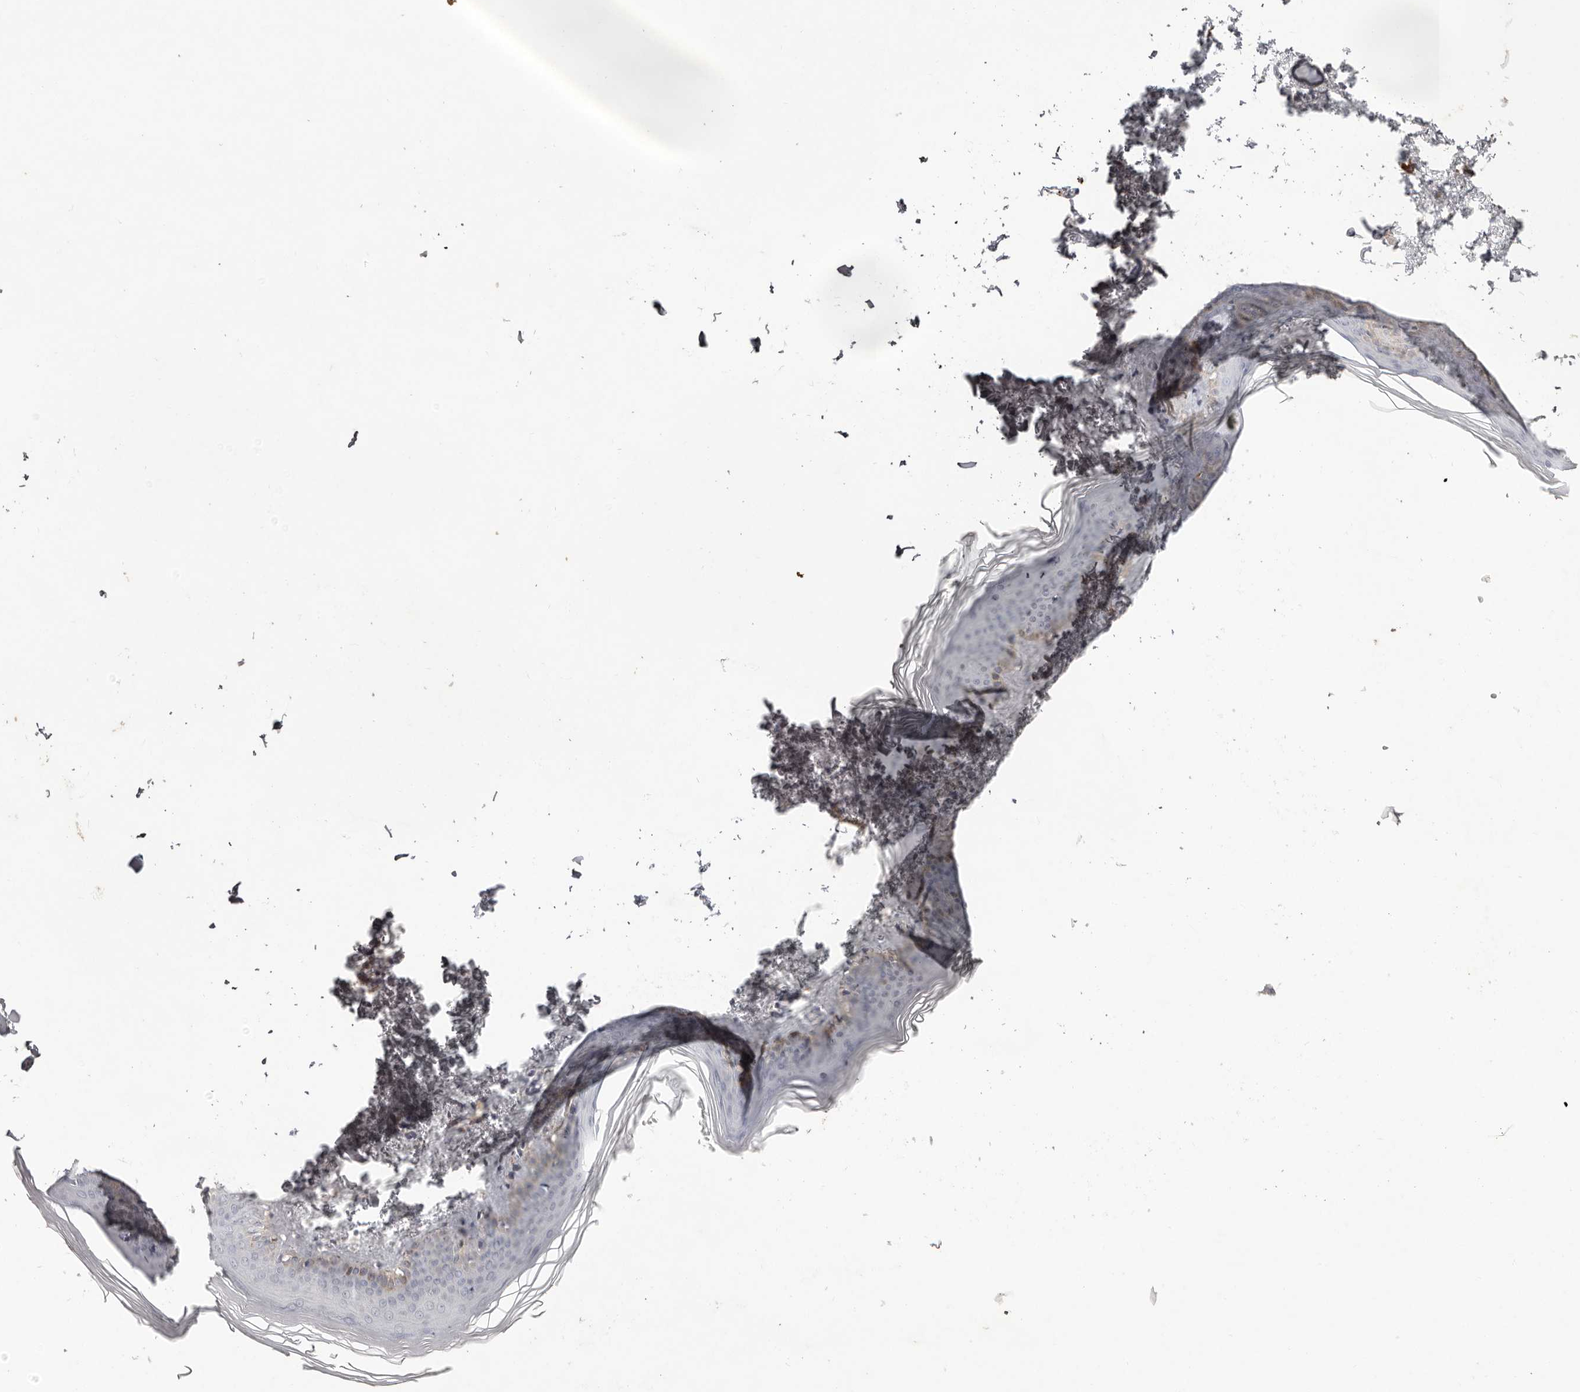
{"staining": {"intensity": "negative", "quantity": "none", "location": "none"}, "tissue": "skin", "cell_type": "Fibroblasts", "image_type": "normal", "snomed": [{"axis": "morphology", "description": "Normal tissue, NOS"}, {"axis": "topography", "description": "Skin"}], "caption": "High magnification brightfield microscopy of unremarkable skin stained with DAB (brown) and counterstained with hematoxylin (blue): fibroblasts show no significant staining. (Immunohistochemistry (ihc), brightfield microscopy, high magnification).", "gene": "SCUBE2", "patient": {"sex": "female", "age": 27}}